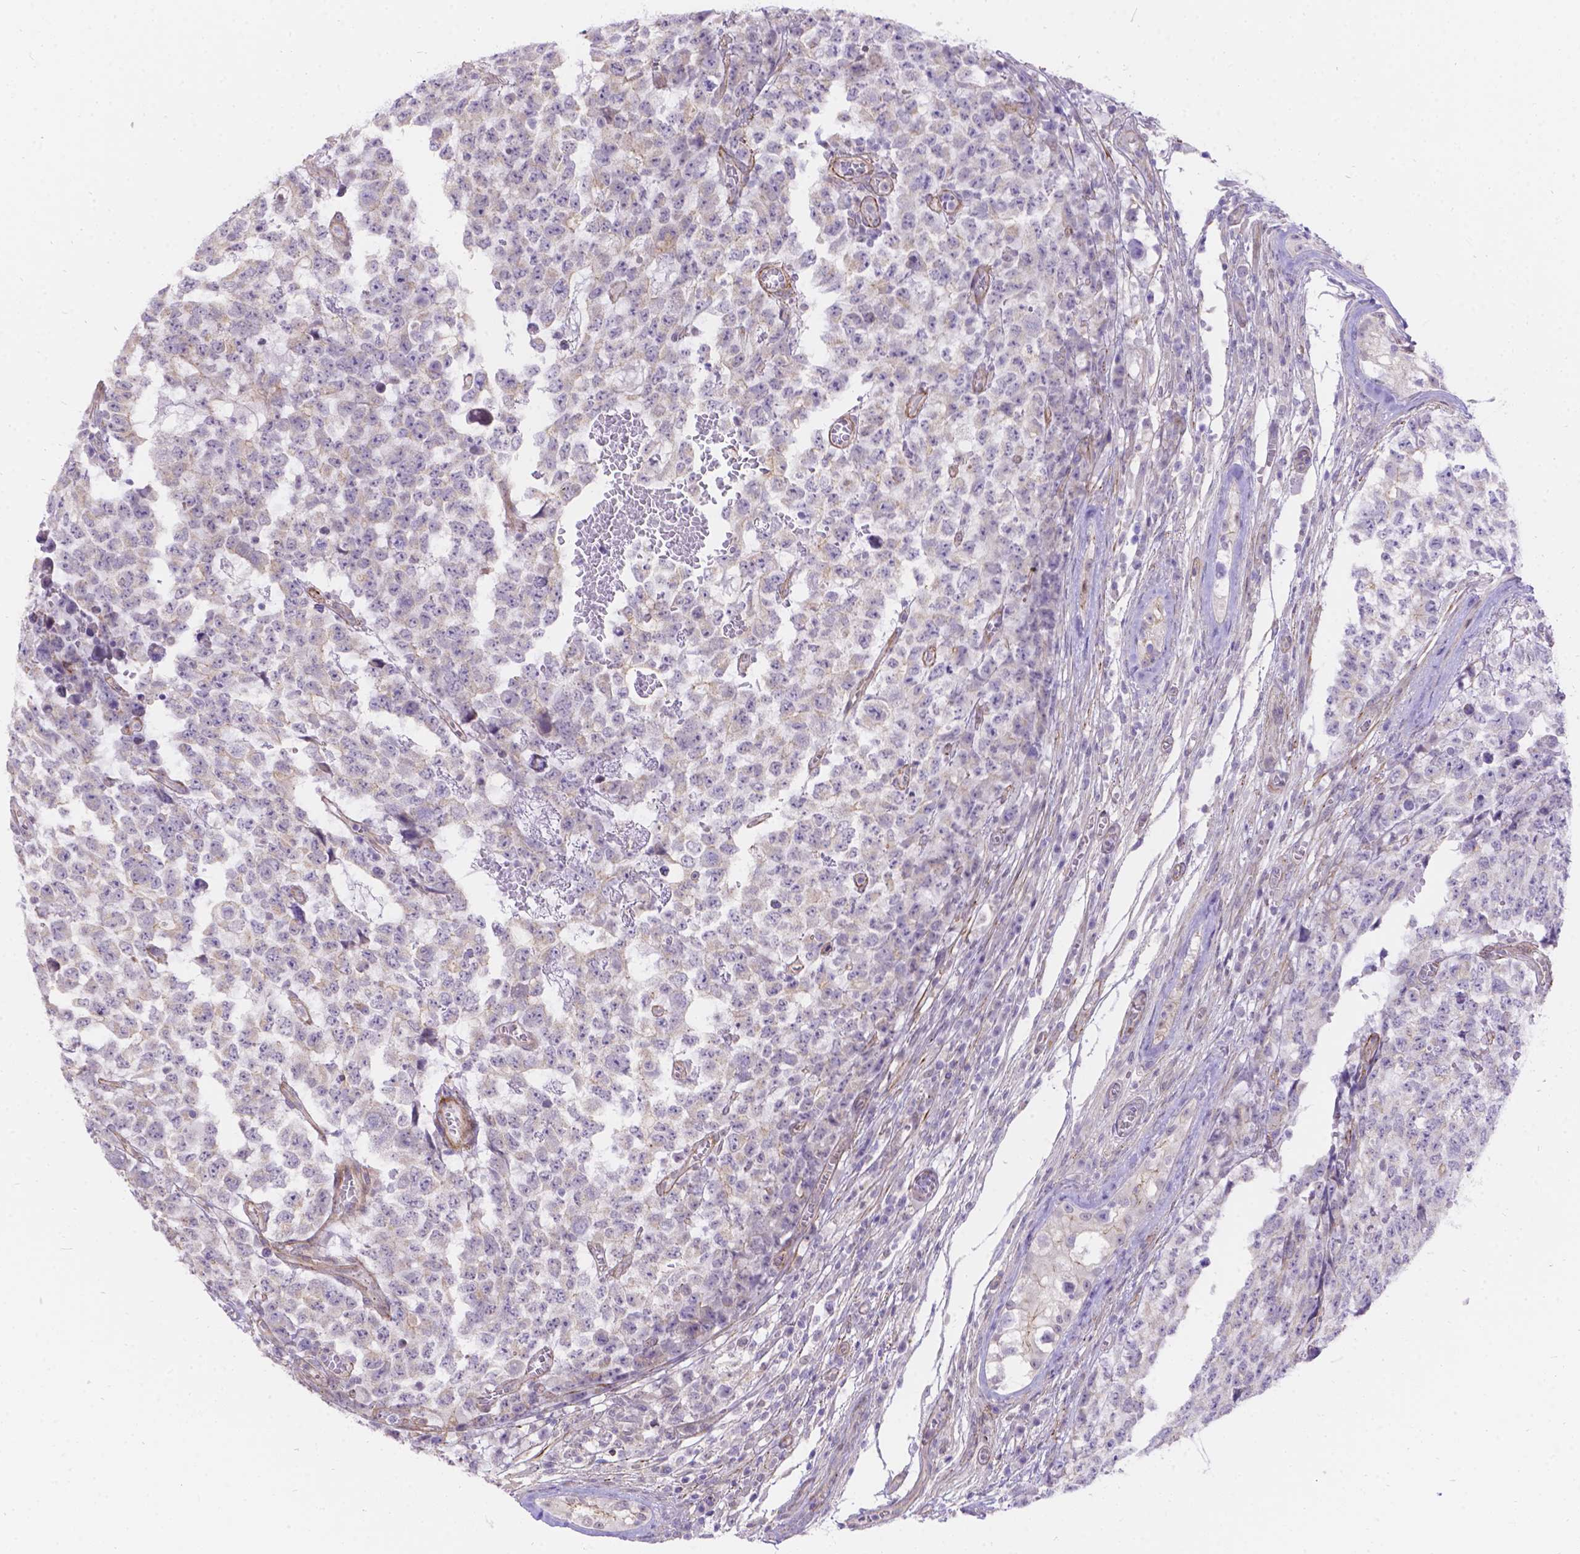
{"staining": {"intensity": "negative", "quantity": "none", "location": "none"}, "tissue": "testis cancer", "cell_type": "Tumor cells", "image_type": "cancer", "snomed": [{"axis": "morphology", "description": "Carcinoma, Embryonal, NOS"}, {"axis": "topography", "description": "Testis"}], "caption": "Tumor cells are negative for brown protein staining in embryonal carcinoma (testis).", "gene": "PALS1", "patient": {"sex": "male", "age": 23}}